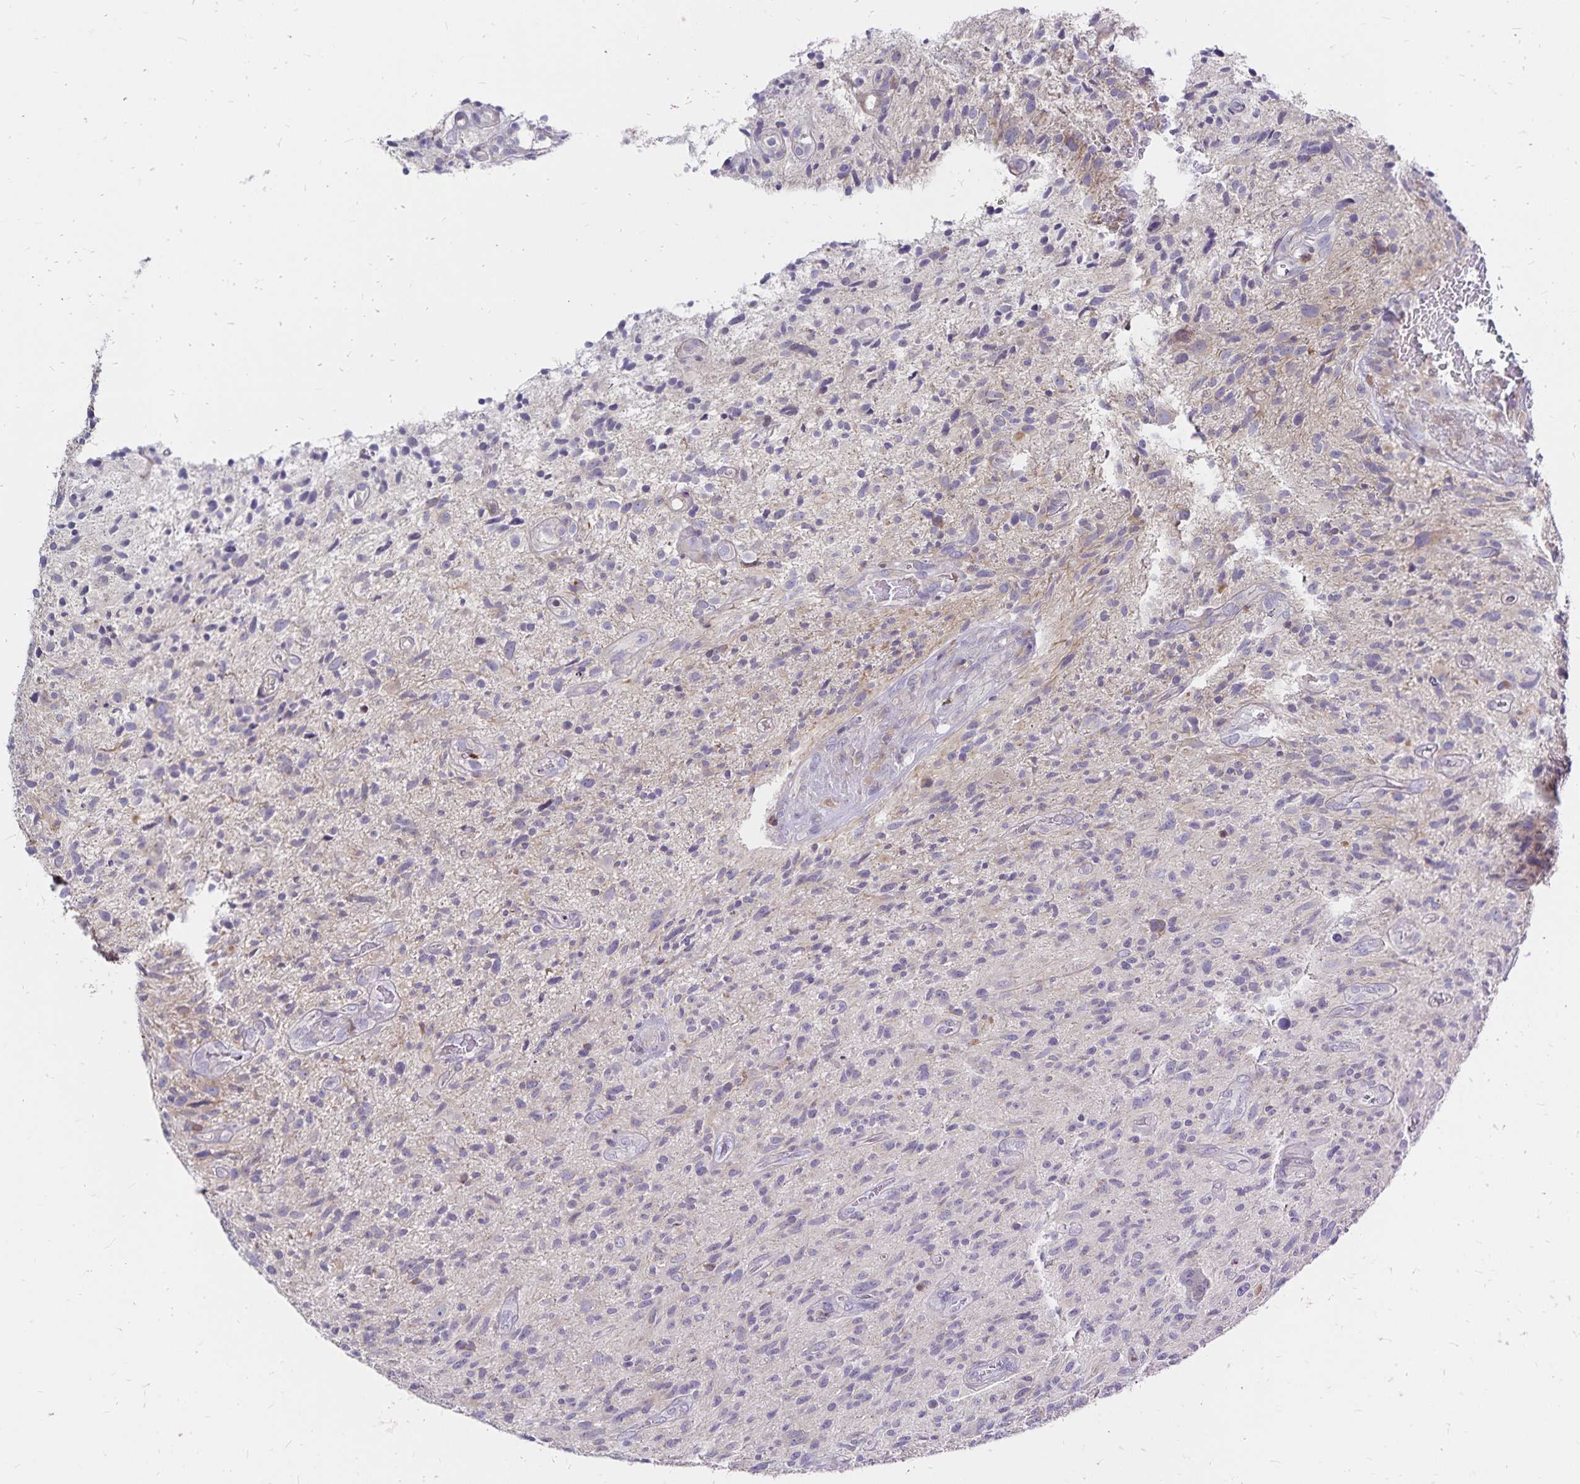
{"staining": {"intensity": "negative", "quantity": "none", "location": "none"}, "tissue": "glioma", "cell_type": "Tumor cells", "image_type": "cancer", "snomed": [{"axis": "morphology", "description": "Glioma, malignant, High grade"}, {"axis": "topography", "description": "Brain"}], "caption": "Malignant glioma (high-grade) was stained to show a protein in brown. There is no significant positivity in tumor cells. (Stains: DAB (3,3'-diaminobenzidine) immunohistochemistry with hematoxylin counter stain, Microscopy: brightfield microscopy at high magnification).", "gene": "NAGPA", "patient": {"sex": "male", "age": 75}}